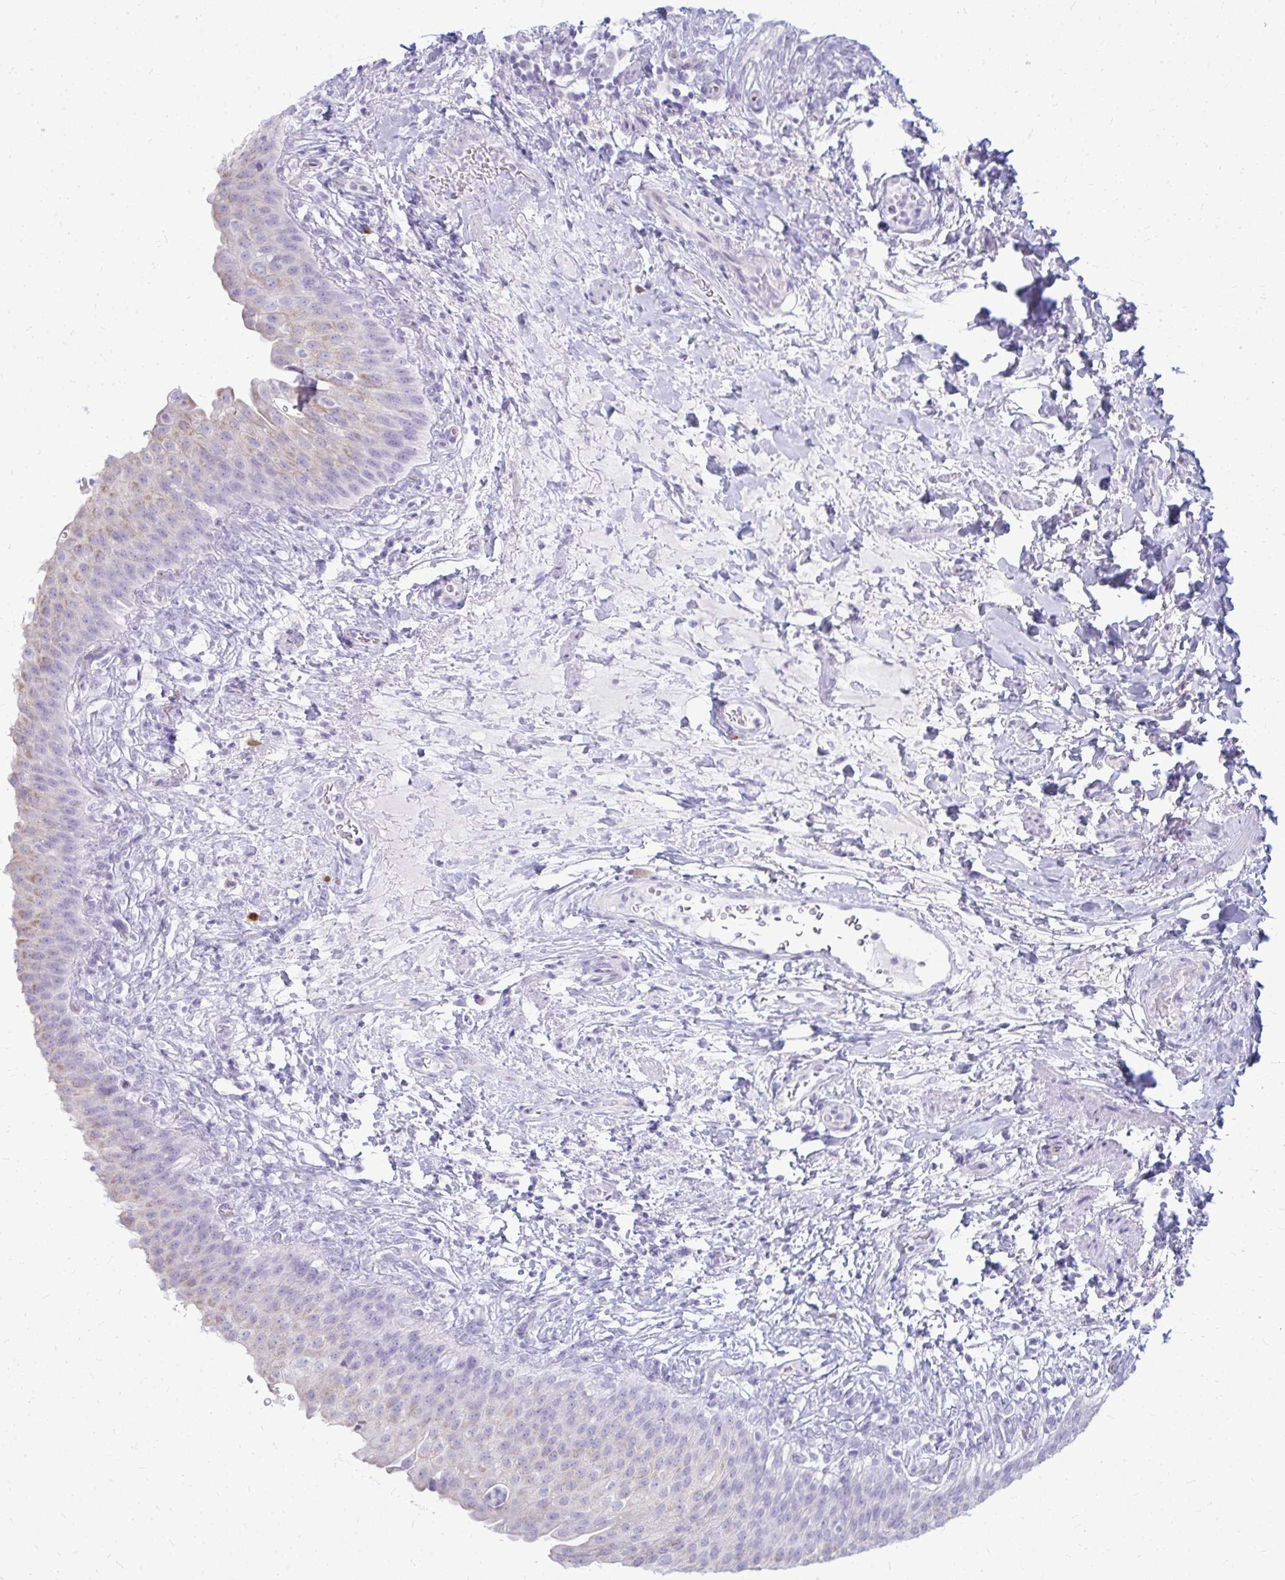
{"staining": {"intensity": "weak", "quantity": "<25%", "location": "cytoplasmic/membranous"}, "tissue": "urinary bladder", "cell_type": "Urothelial cells", "image_type": "normal", "snomed": [{"axis": "morphology", "description": "Normal tissue, NOS"}, {"axis": "topography", "description": "Urinary bladder"}, {"axis": "topography", "description": "Peripheral nerve tissue"}], "caption": "An IHC photomicrograph of unremarkable urinary bladder is shown. There is no staining in urothelial cells of urinary bladder.", "gene": "TSPEAR", "patient": {"sex": "female", "age": 60}}